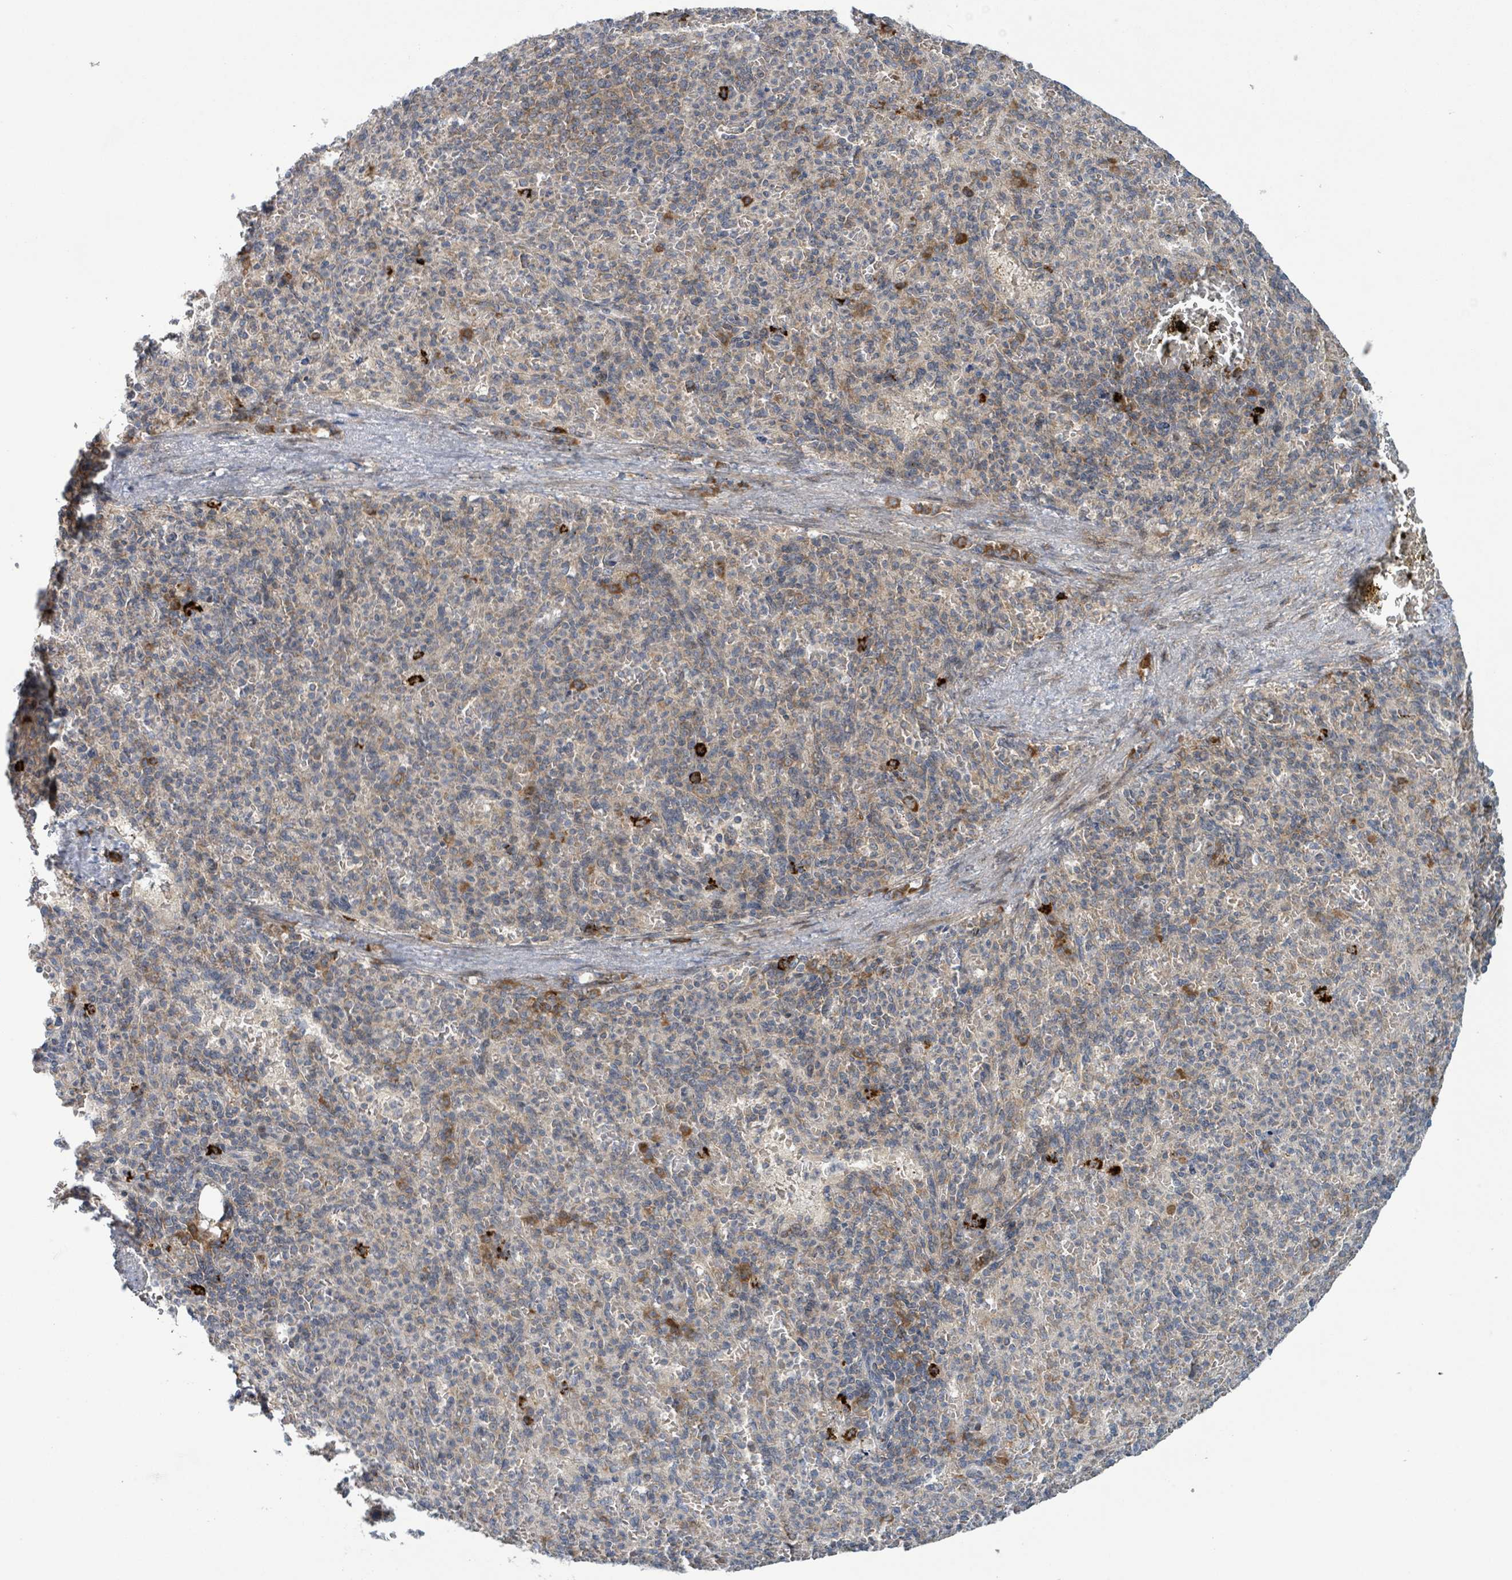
{"staining": {"intensity": "weak", "quantity": "<25%", "location": "cytoplasmic/membranous"}, "tissue": "spleen", "cell_type": "Cells in red pulp", "image_type": "normal", "snomed": [{"axis": "morphology", "description": "Normal tissue, NOS"}, {"axis": "topography", "description": "Spleen"}], "caption": "This is an immunohistochemistry (IHC) histopathology image of unremarkable spleen. There is no staining in cells in red pulp.", "gene": "OR51E1", "patient": {"sex": "female", "age": 74}}